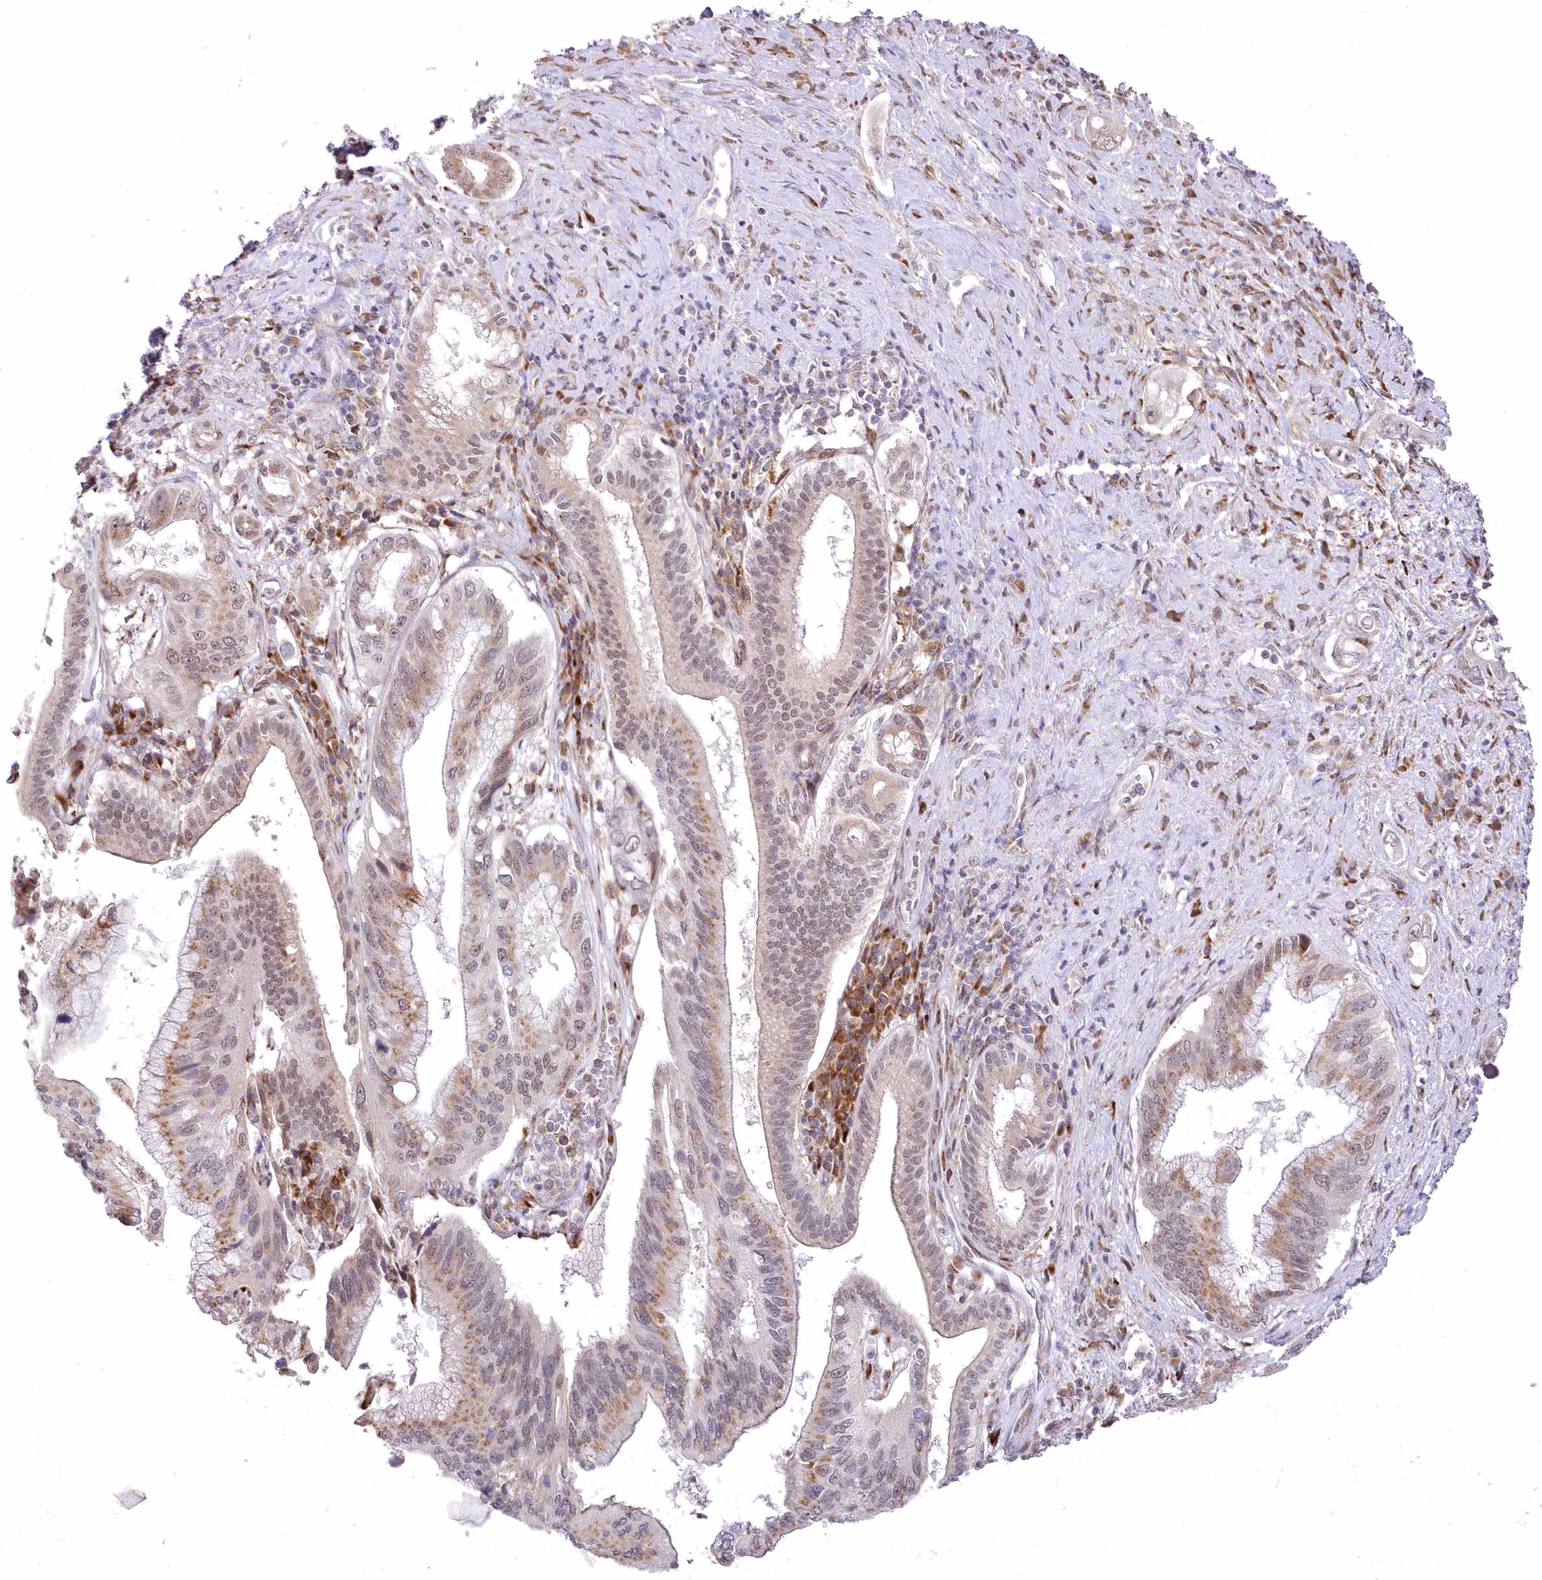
{"staining": {"intensity": "weak", "quantity": "25%-75%", "location": "cytoplasmic/membranous"}, "tissue": "pancreatic cancer", "cell_type": "Tumor cells", "image_type": "cancer", "snomed": [{"axis": "morphology", "description": "Inflammation, NOS"}, {"axis": "morphology", "description": "Adenocarcinoma, NOS"}, {"axis": "topography", "description": "Pancreas"}], "caption": "Tumor cells reveal low levels of weak cytoplasmic/membranous positivity in about 25%-75% of cells in human pancreatic cancer (adenocarcinoma).", "gene": "LDB1", "patient": {"sex": "female", "age": 56}}